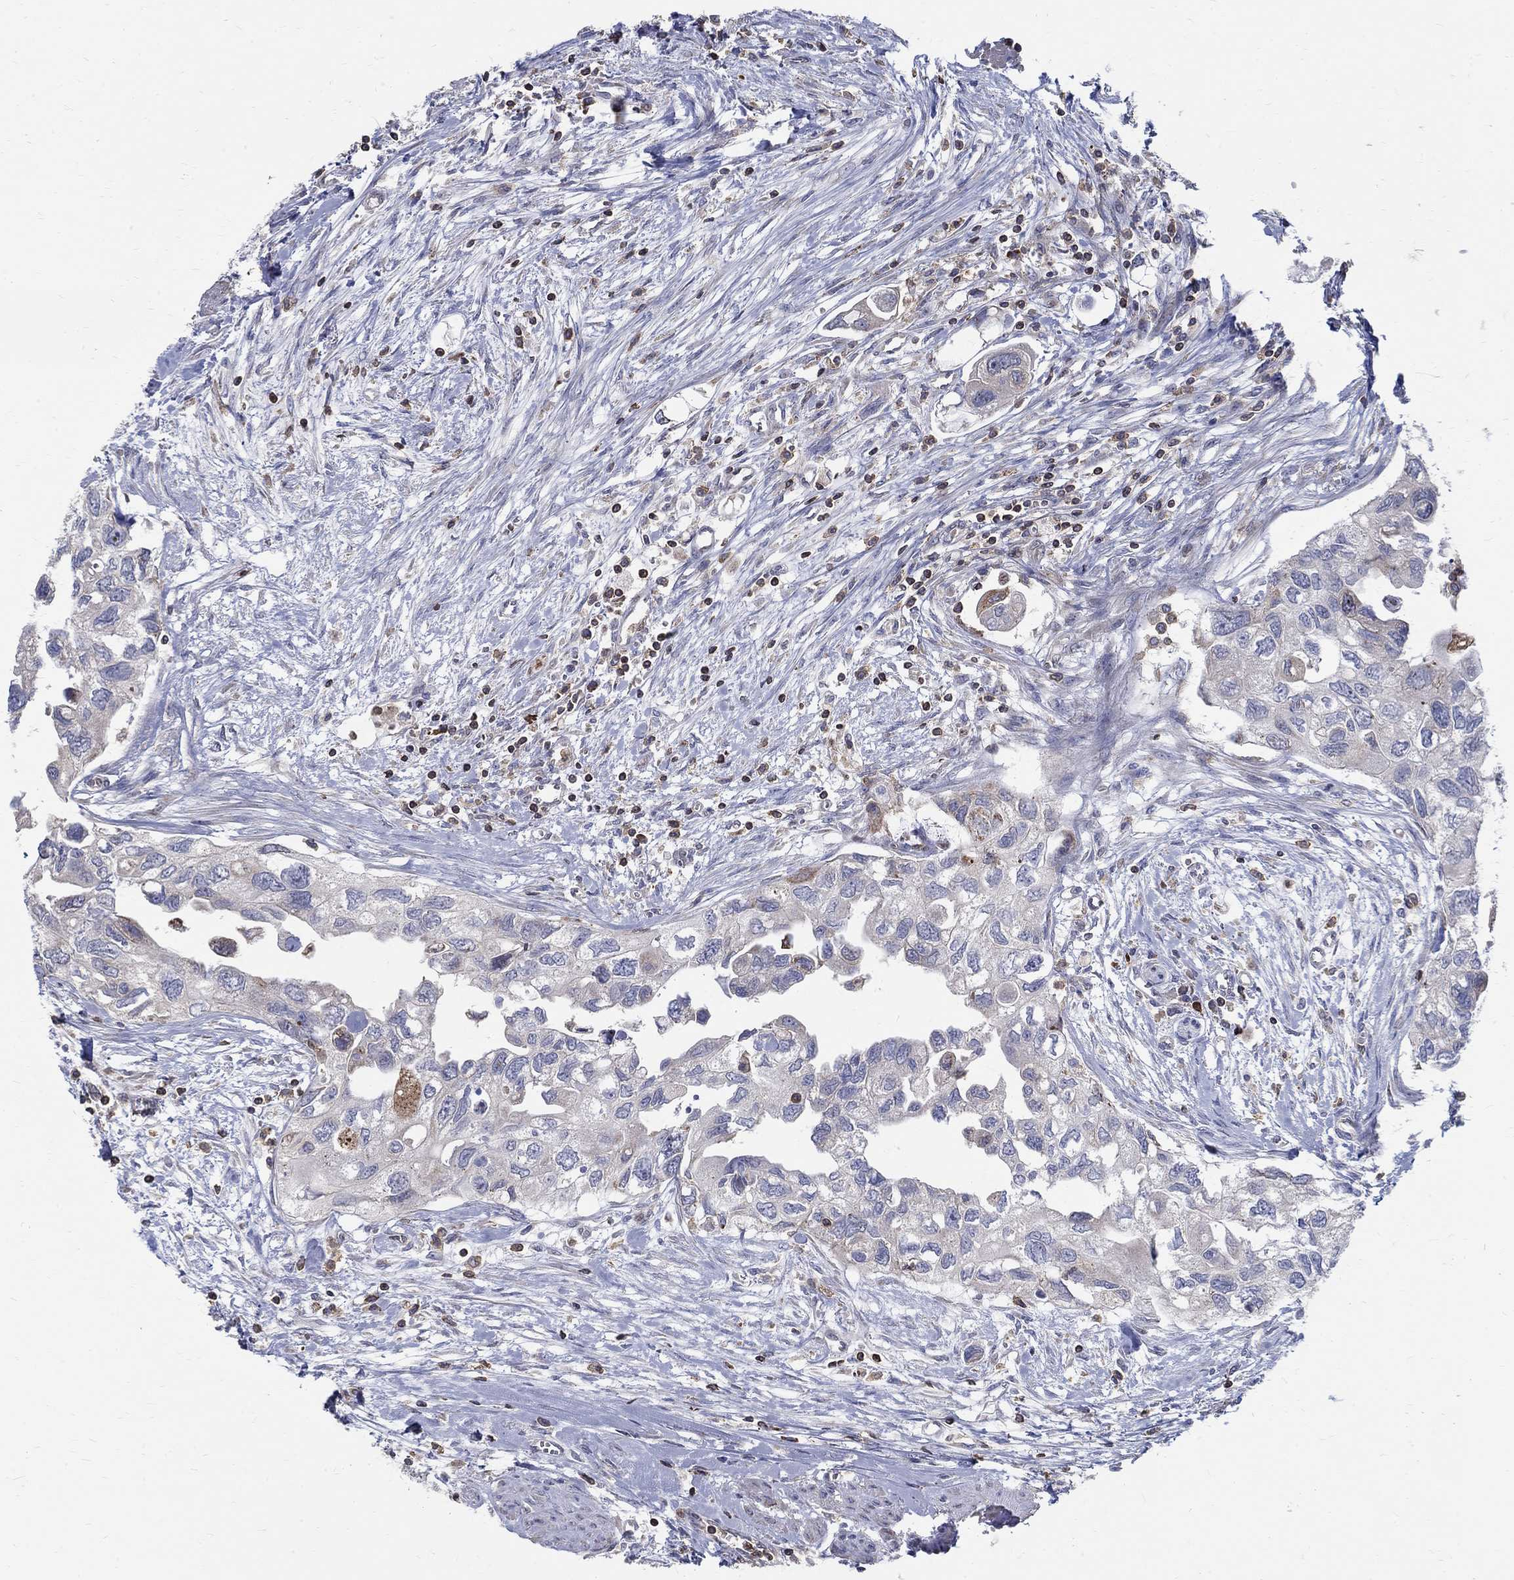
{"staining": {"intensity": "negative", "quantity": "none", "location": "none"}, "tissue": "urothelial cancer", "cell_type": "Tumor cells", "image_type": "cancer", "snomed": [{"axis": "morphology", "description": "Urothelial carcinoma, High grade"}, {"axis": "topography", "description": "Urinary bladder"}], "caption": "Tumor cells are negative for protein expression in human high-grade urothelial carcinoma.", "gene": "AGAP2", "patient": {"sex": "male", "age": 59}}